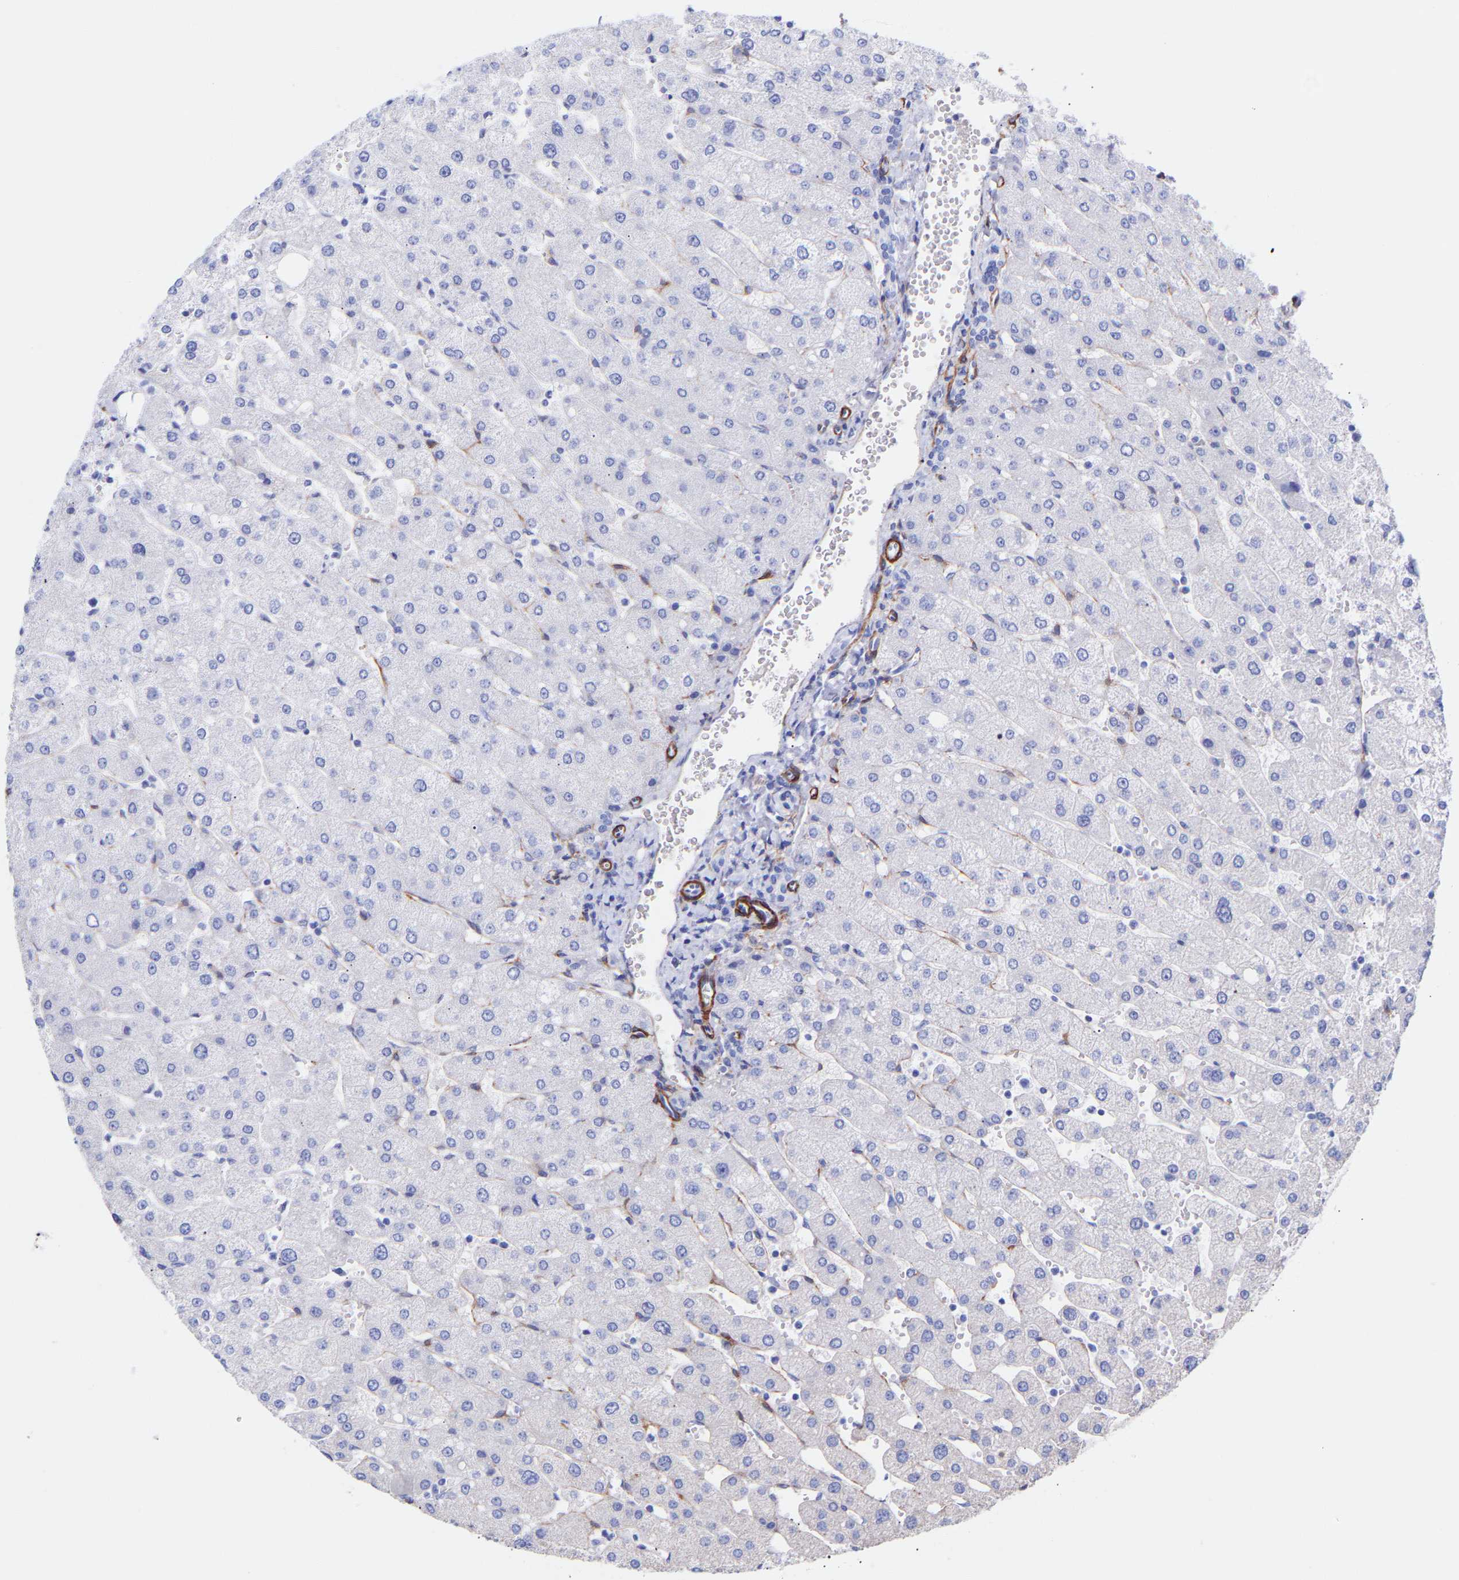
{"staining": {"intensity": "negative", "quantity": "none", "location": "none"}, "tissue": "liver", "cell_type": "Cholangiocytes", "image_type": "normal", "snomed": [{"axis": "morphology", "description": "Normal tissue, NOS"}, {"axis": "topography", "description": "Liver"}], "caption": "An image of human liver is negative for staining in cholangiocytes.", "gene": "AMPH", "patient": {"sex": "male", "age": 55}}